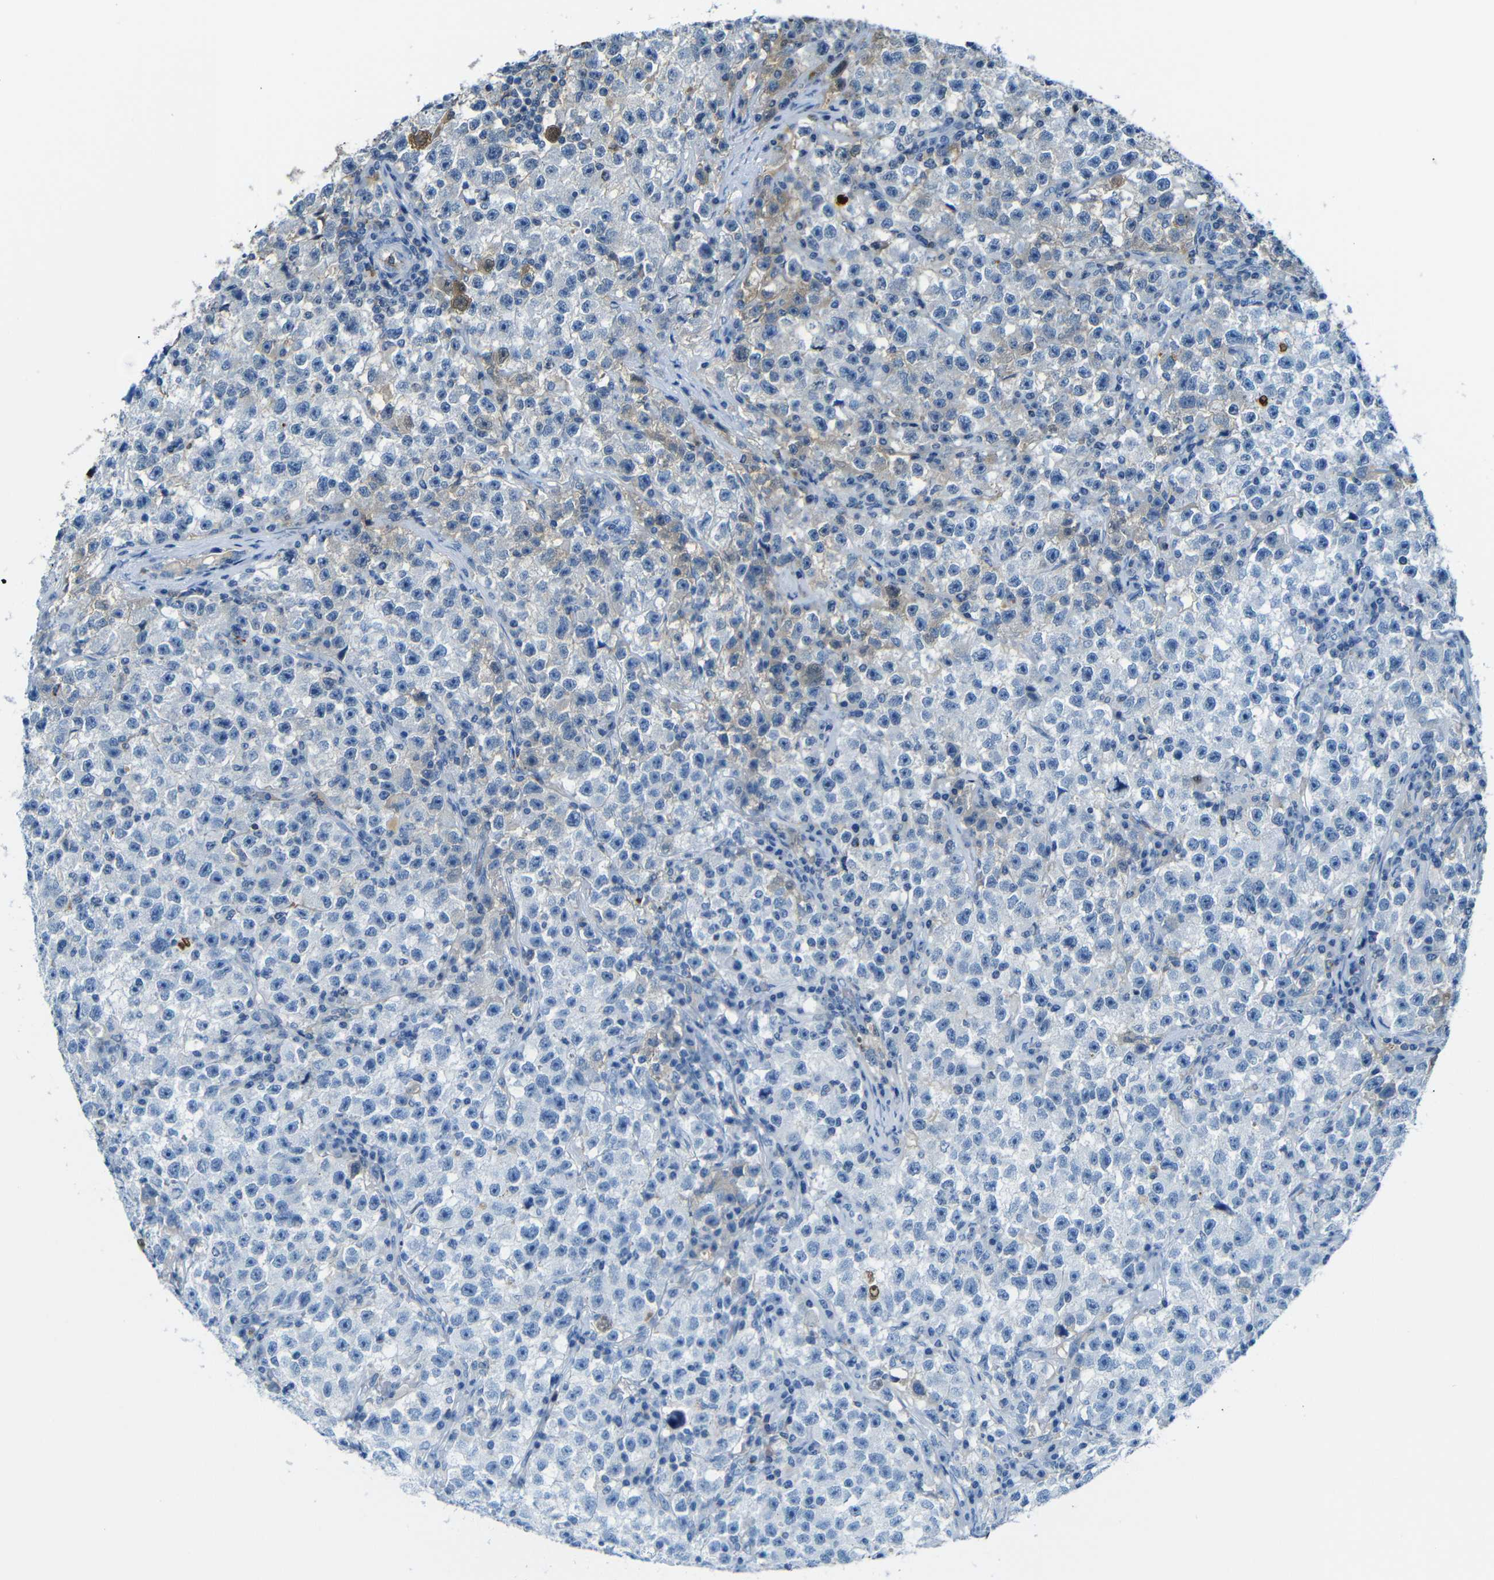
{"staining": {"intensity": "strong", "quantity": "<25%", "location": "cytoplasmic/membranous"}, "tissue": "testis cancer", "cell_type": "Tumor cells", "image_type": "cancer", "snomed": [{"axis": "morphology", "description": "Seminoma, NOS"}, {"axis": "topography", "description": "Testis"}], "caption": "Strong cytoplasmic/membranous protein positivity is appreciated in approximately <25% of tumor cells in testis cancer (seminoma). (DAB = brown stain, brightfield microscopy at high magnification).", "gene": "SERPINA1", "patient": {"sex": "male", "age": 22}}